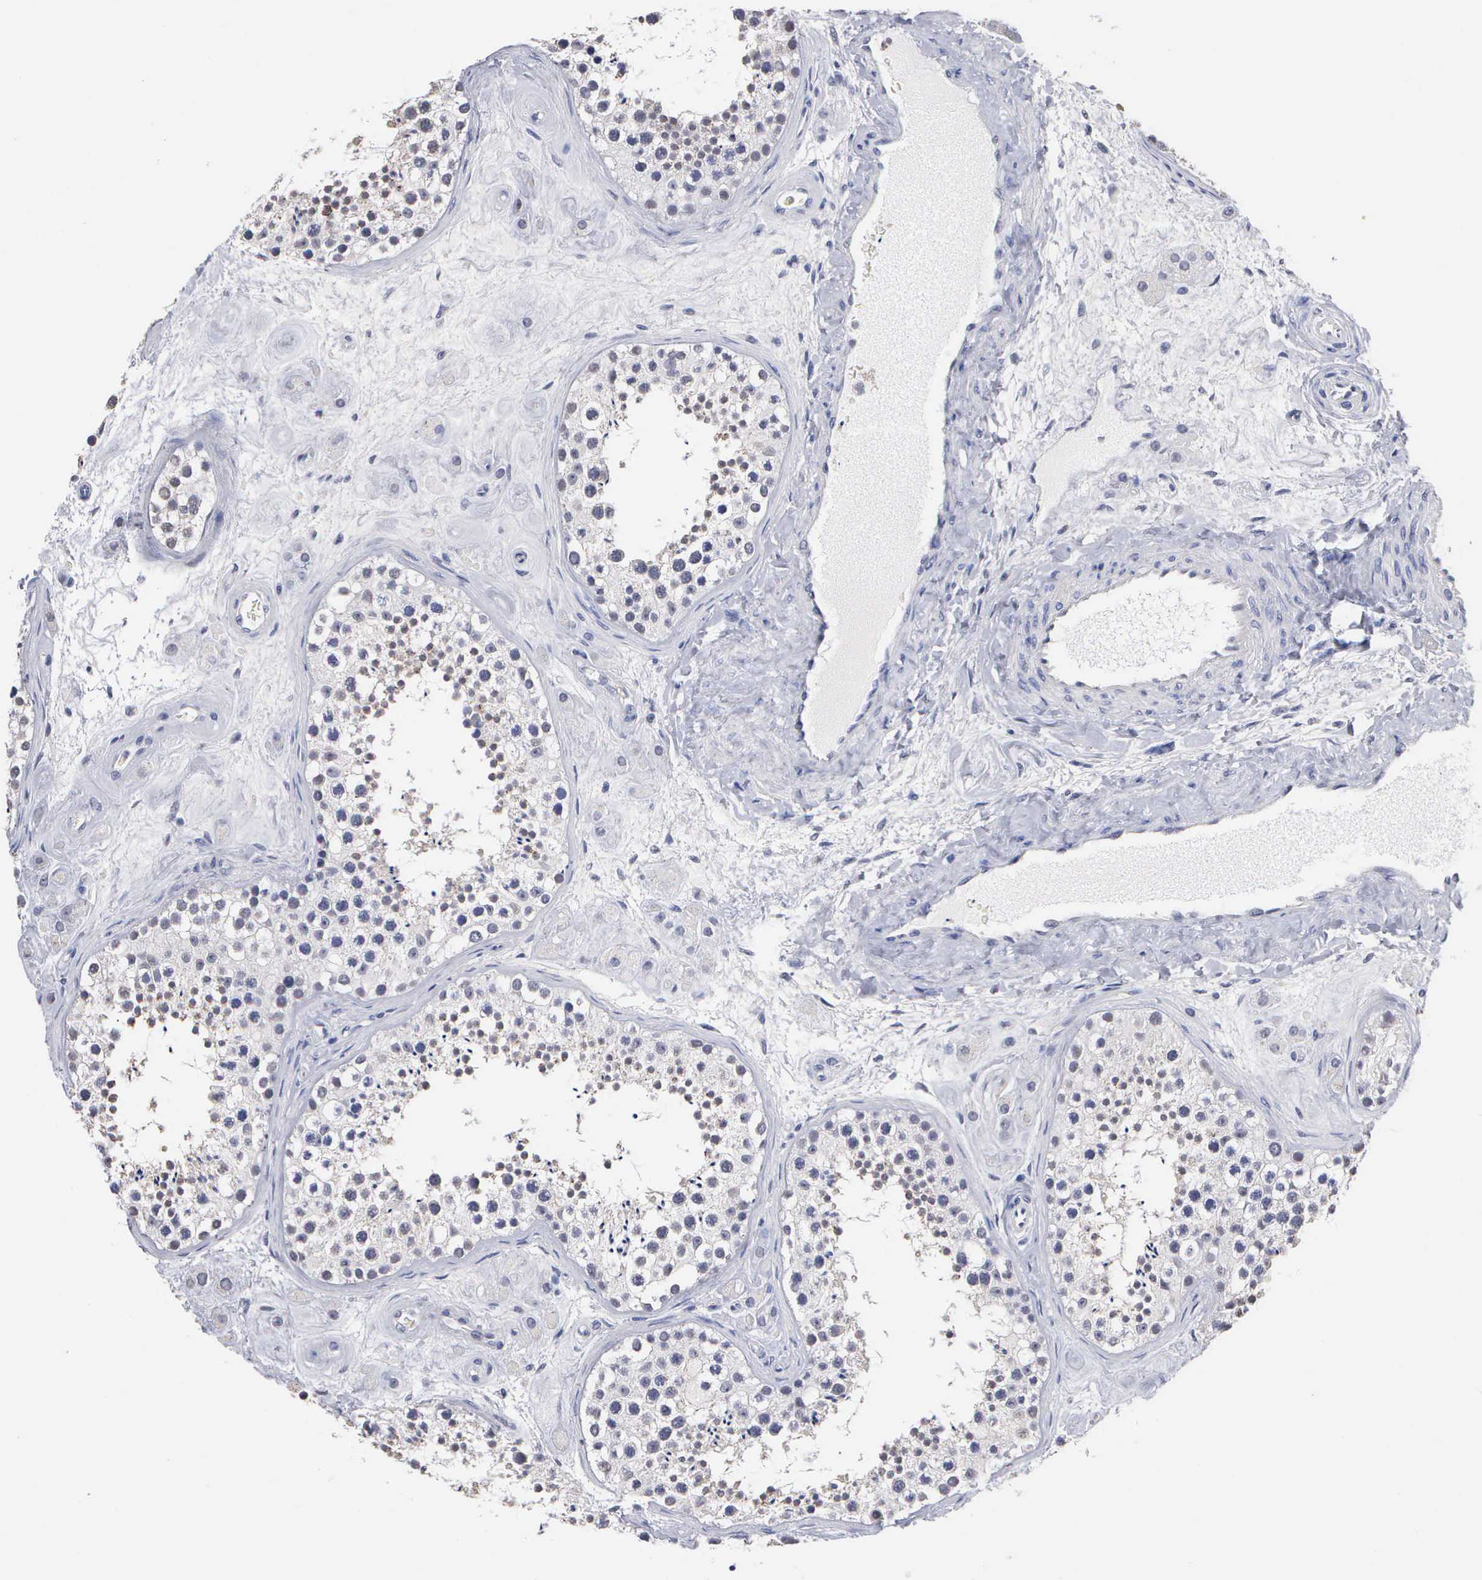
{"staining": {"intensity": "weak", "quantity": "25%-75%", "location": "cytoplasmic/membranous,nuclear"}, "tissue": "testis", "cell_type": "Cells in seminiferous ducts", "image_type": "normal", "snomed": [{"axis": "morphology", "description": "Normal tissue, NOS"}, {"axis": "topography", "description": "Testis"}], "caption": "Approximately 25%-75% of cells in seminiferous ducts in unremarkable testis show weak cytoplasmic/membranous,nuclear protein staining as visualized by brown immunohistochemical staining.", "gene": "KDM6A", "patient": {"sex": "male", "age": 38}}